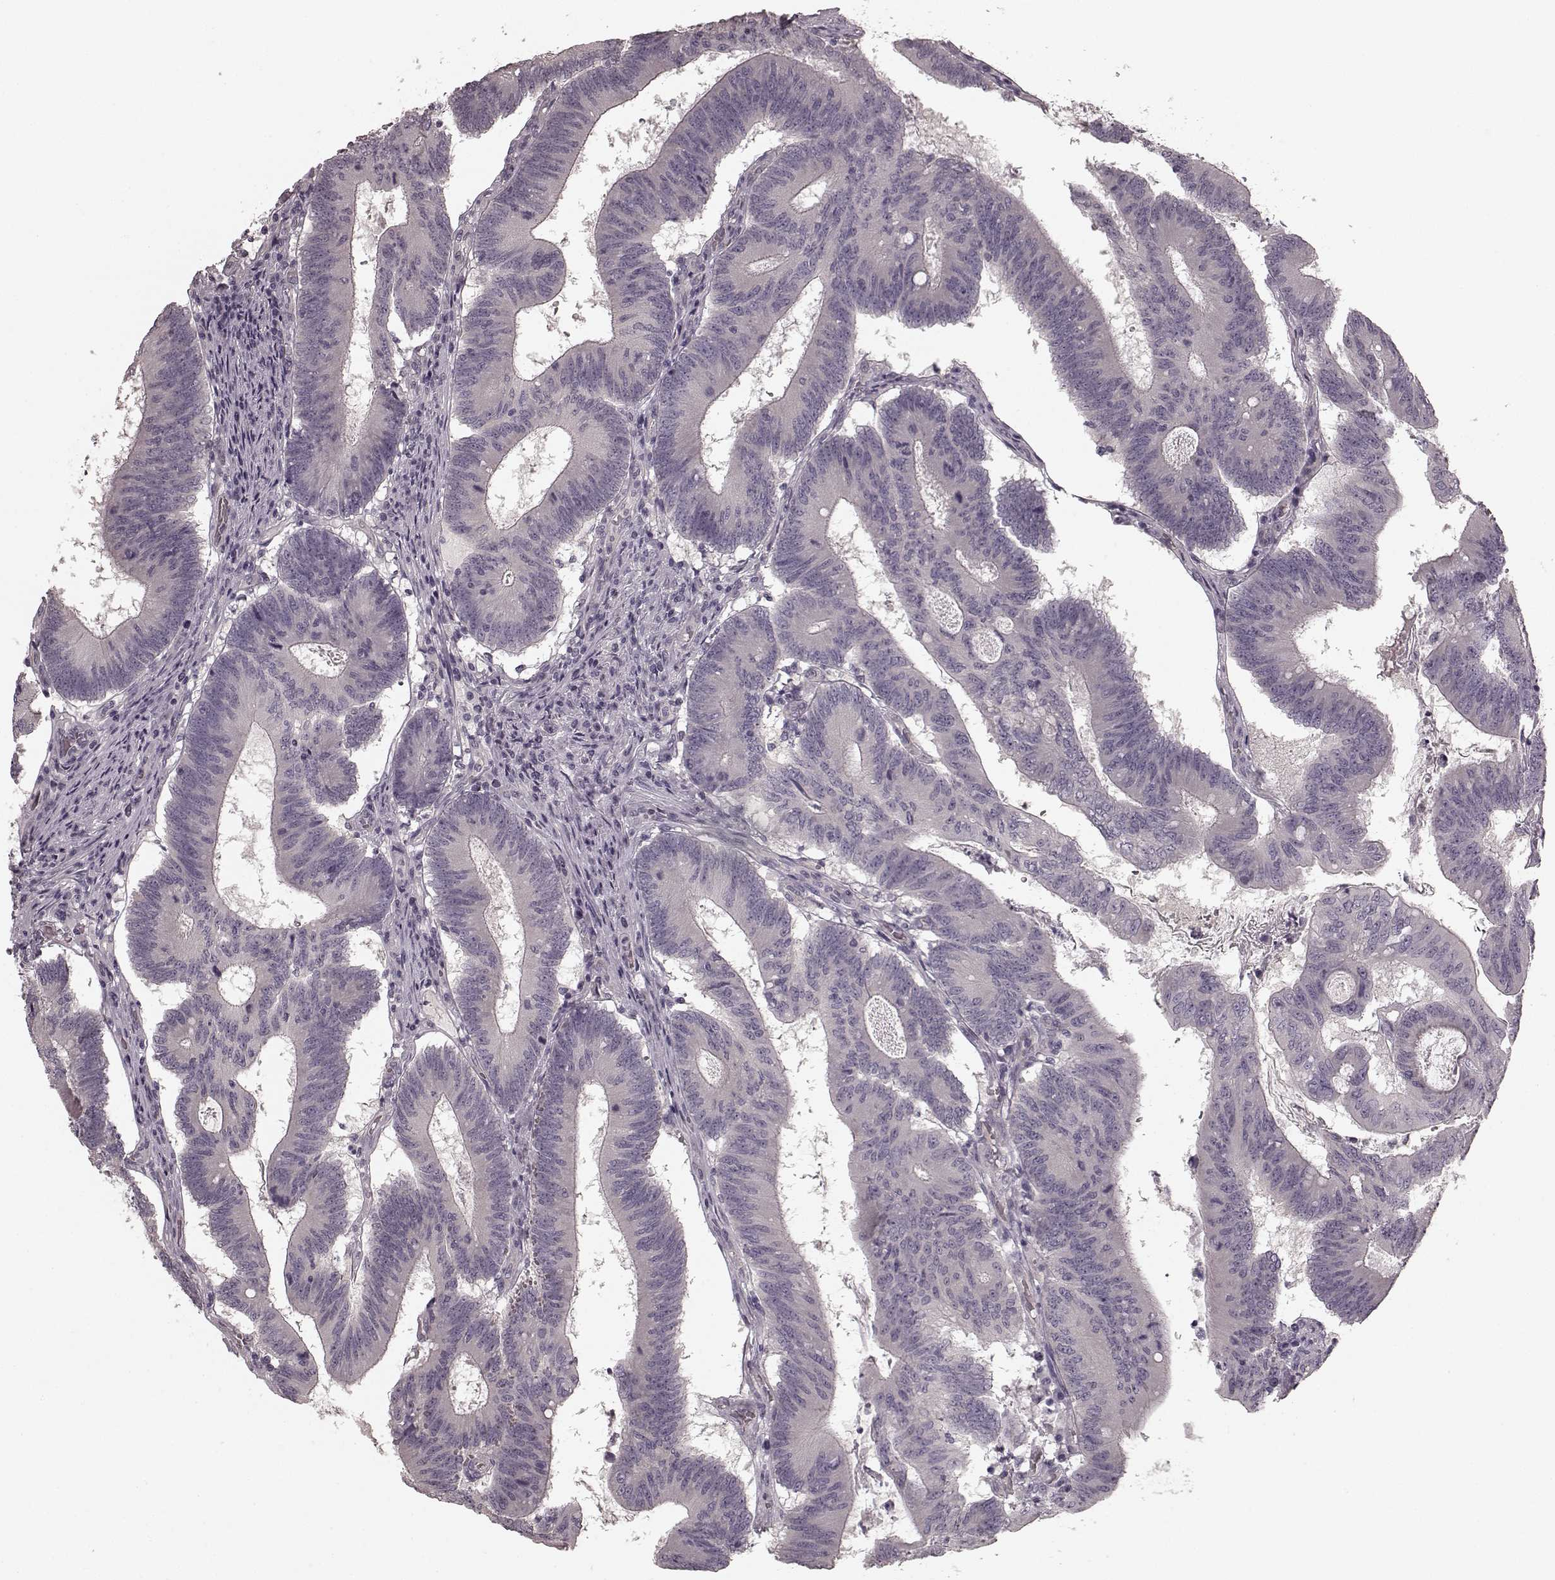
{"staining": {"intensity": "negative", "quantity": "none", "location": "none"}, "tissue": "colorectal cancer", "cell_type": "Tumor cells", "image_type": "cancer", "snomed": [{"axis": "morphology", "description": "Adenocarcinoma, NOS"}, {"axis": "topography", "description": "Colon"}], "caption": "Immunohistochemistry (IHC) of human adenocarcinoma (colorectal) reveals no staining in tumor cells. Nuclei are stained in blue.", "gene": "PRKCE", "patient": {"sex": "female", "age": 70}}